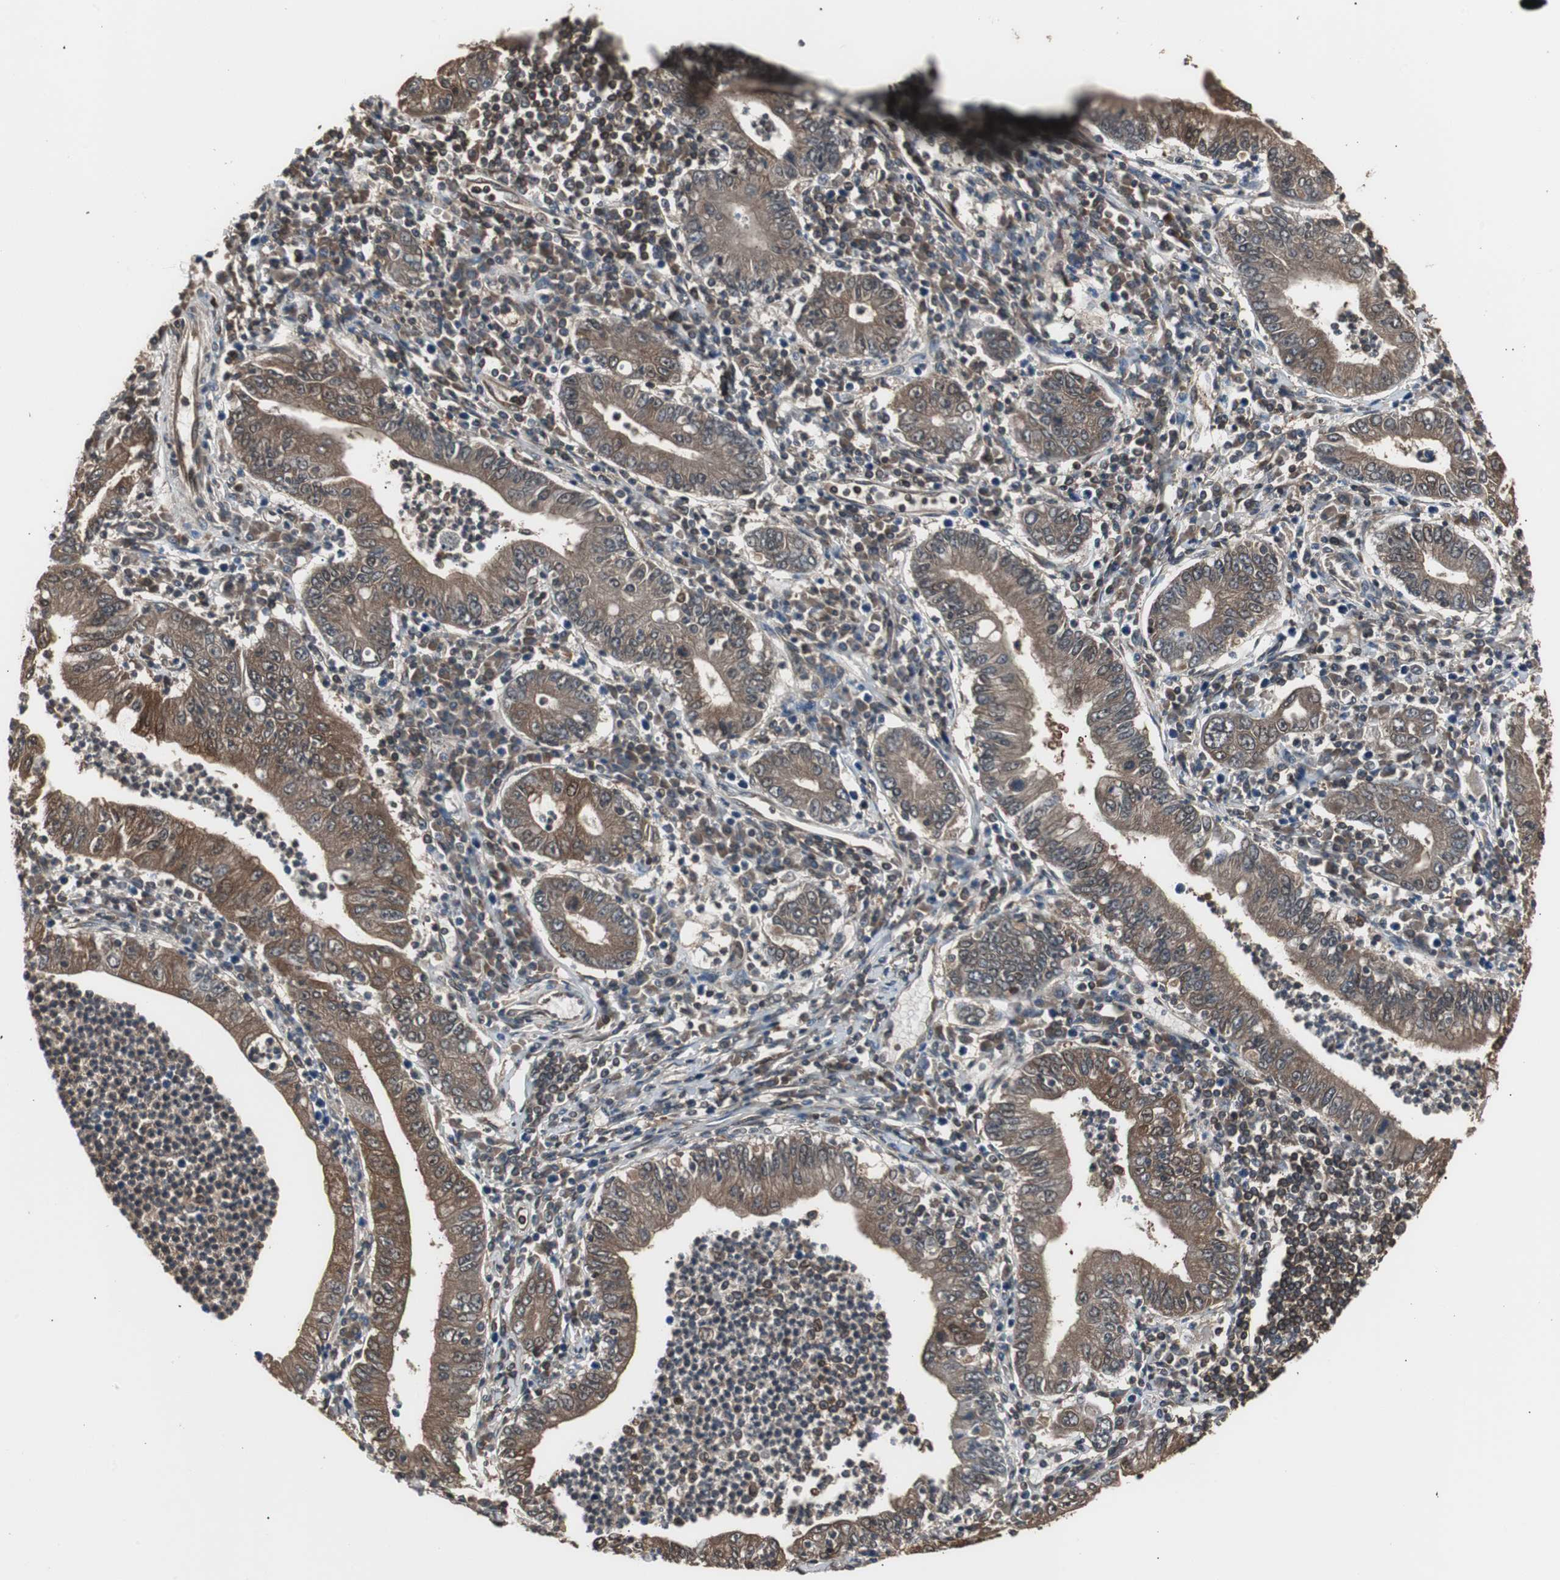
{"staining": {"intensity": "moderate", "quantity": ">75%", "location": "cytoplasmic/membranous"}, "tissue": "stomach cancer", "cell_type": "Tumor cells", "image_type": "cancer", "snomed": [{"axis": "morphology", "description": "Normal tissue, NOS"}, {"axis": "morphology", "description": "Adenocarcinoma, NOS"}, {"axis": "topography", "description": "Esophagus"}, {"axis": "topography", "description": "Stomach, upper"}, {"axis": "topography", "description": "Peripheral nerve tissue"}], "caption": "Adenocarcinoma (stomach) stained with DAB (3,3'-diaminobenzidine) immunohistochemistry (IHC) demonstrates medium levels of moderate cytoplasmic/membranous expression in approximately >75% of tumor cells. The protein is stained brown, and the nuclei are stained in blue (DAB IHC with brightfield microscopy, high magnification).", "gene": "CAPNS1", "patient": {"sex": "male", "age": 62}}